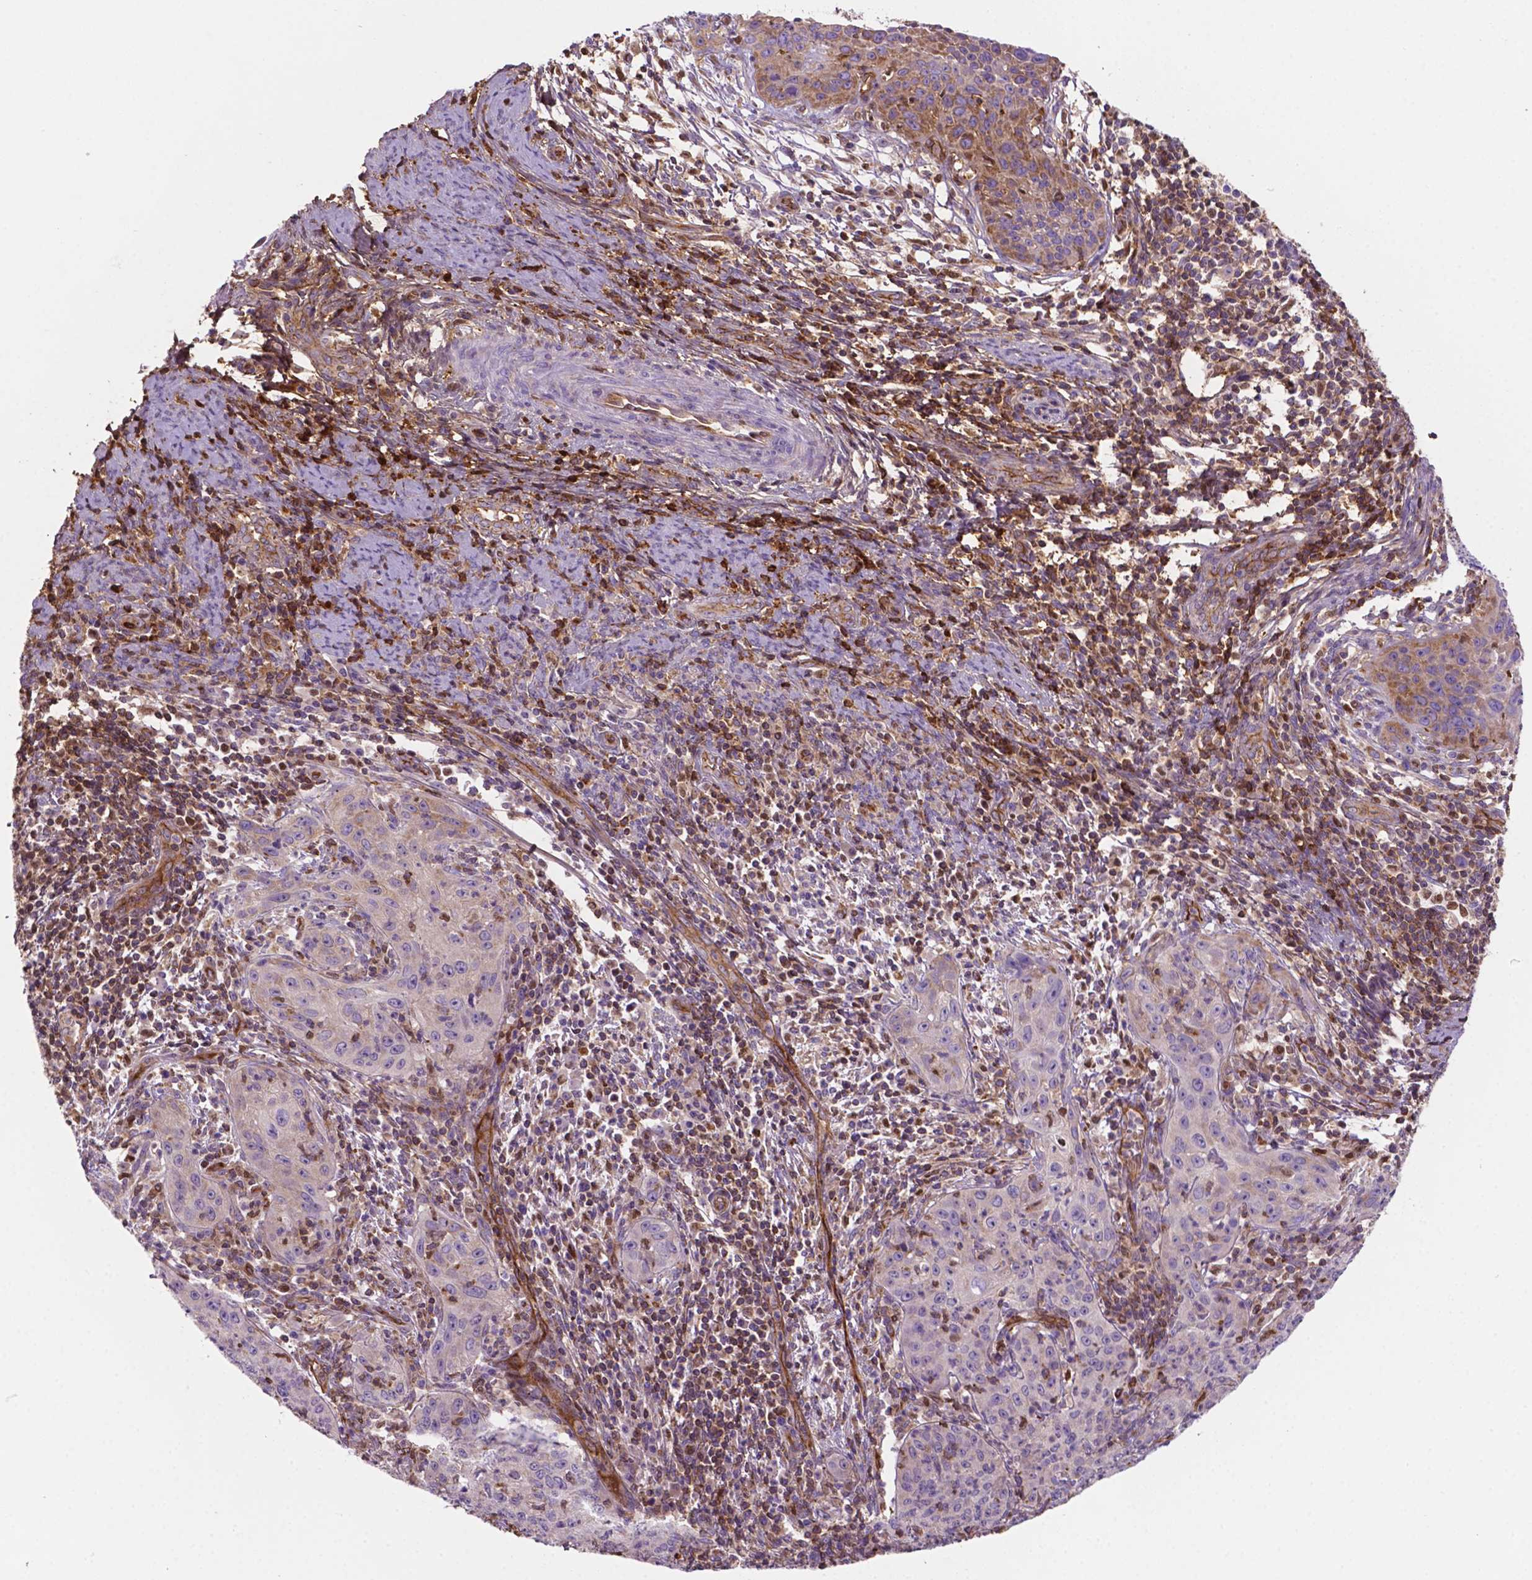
{"staining": {"intensity": "negative", "quantity": "none", "location": "none"}, "tissue": "cervical cancer", "cell_type": "Tumor cells", "image_type": "cancer", "snomed": [{"axis": "morphology", "description": "Squamous cell carcinoma, NOS"}, {"axis": "topography", "description": "Cervix"}], "caption": "Protein analysis of squamous cell carcinoma (cervical) displays no significant staining in tumor cells.", "gene": "DCN", "patient": {"sex": "female", "age": 30}}